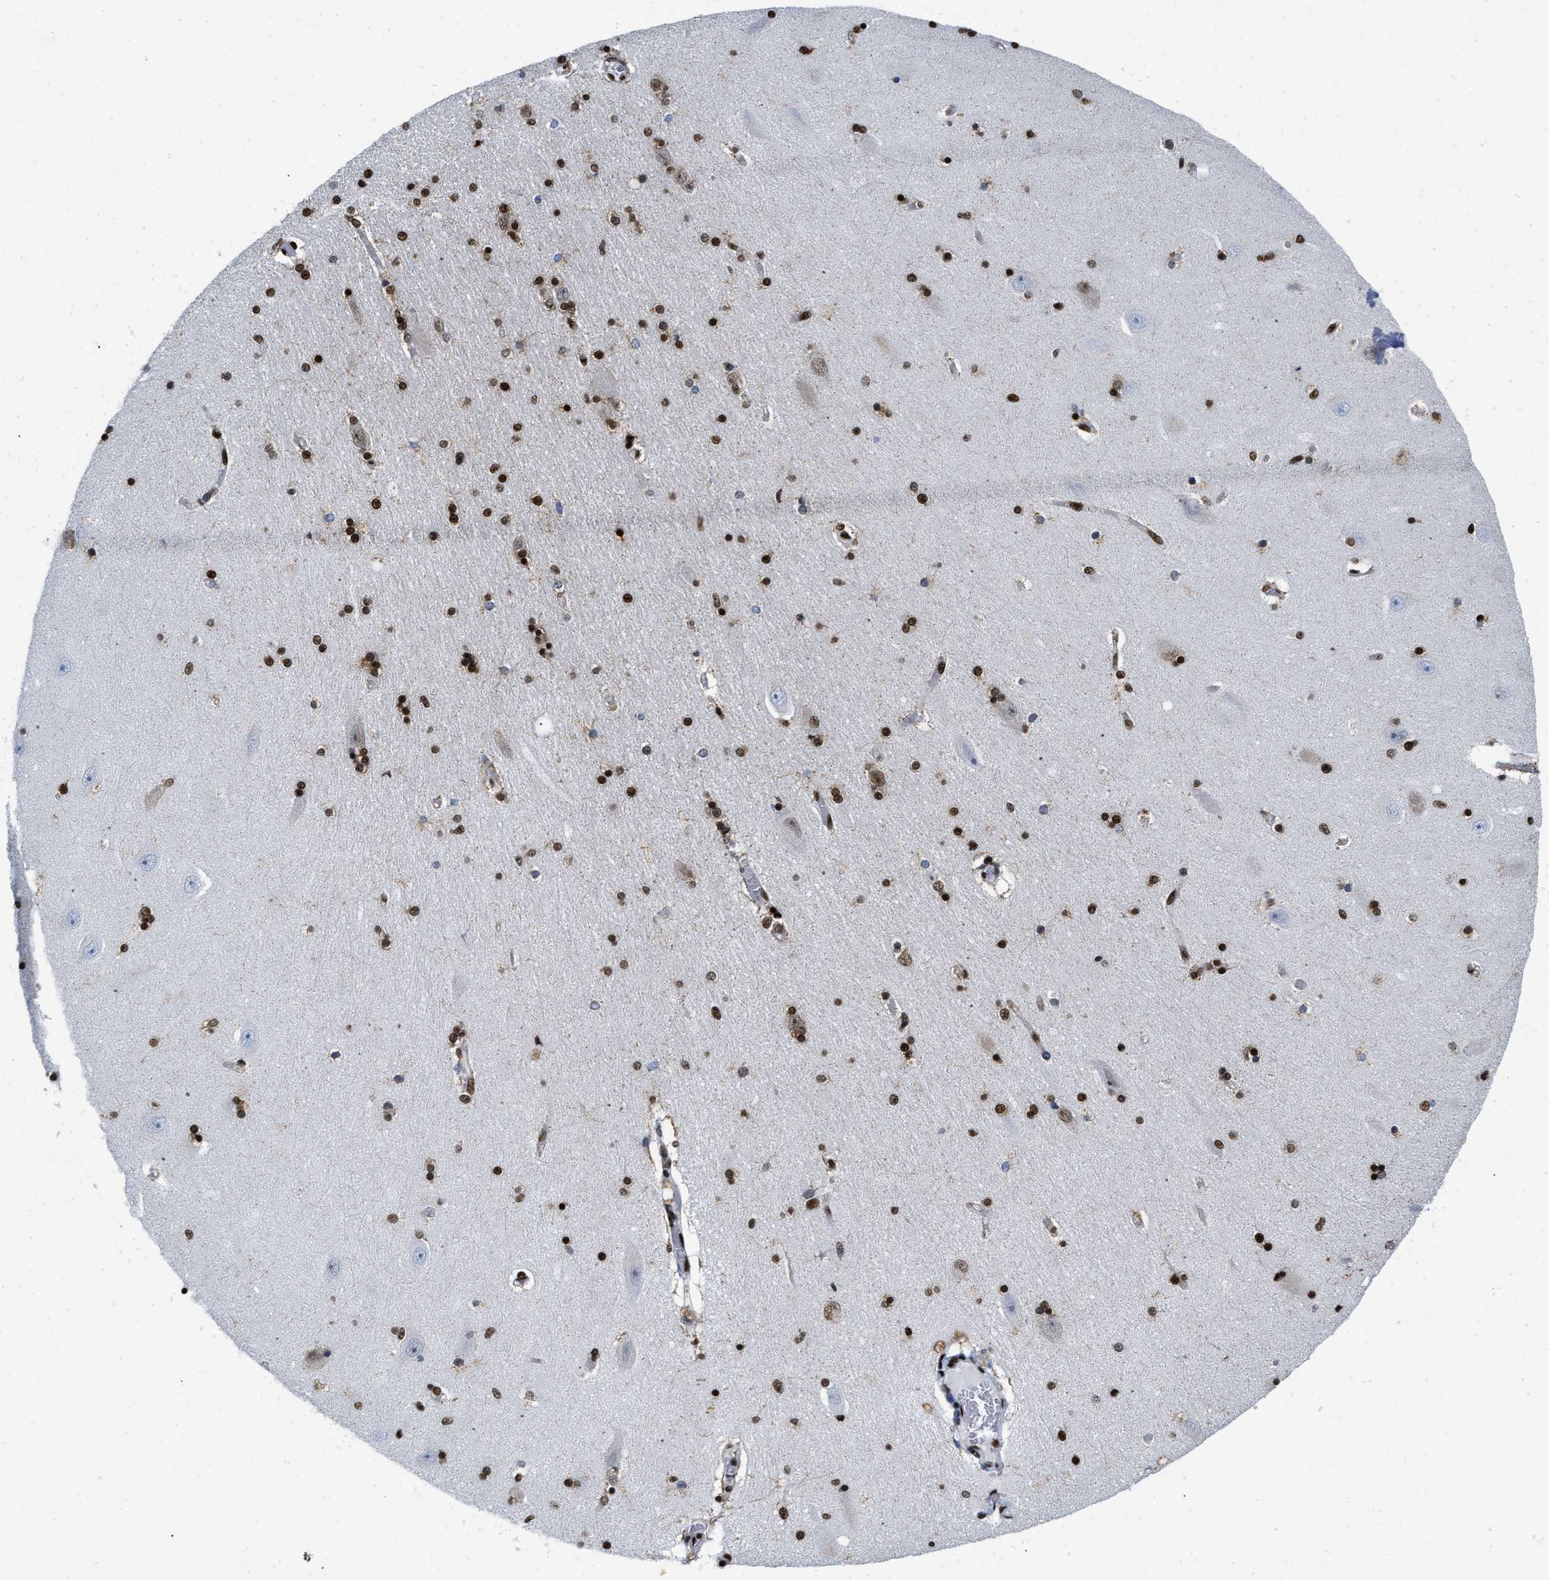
{"staining": {"intensity": "strong", "quantity": ">75%", "location": "nuclear"}, "tissue": "hippocampus", "cell_type": "Glial cells", "image_type": "normal", "snomed": [{"axis": "morphology", "description": "Normal tissue, NOS"}, {"axis": "topography", "description": "Hippocampus"}], "caption": "Immunohistochemical staining of unremarkable human hippocampus exhibits high levels of strong nuclear staining in about >75% of glial cells.", "gene": "CREB1", "patient": {"sex": "female", "age": 54}}